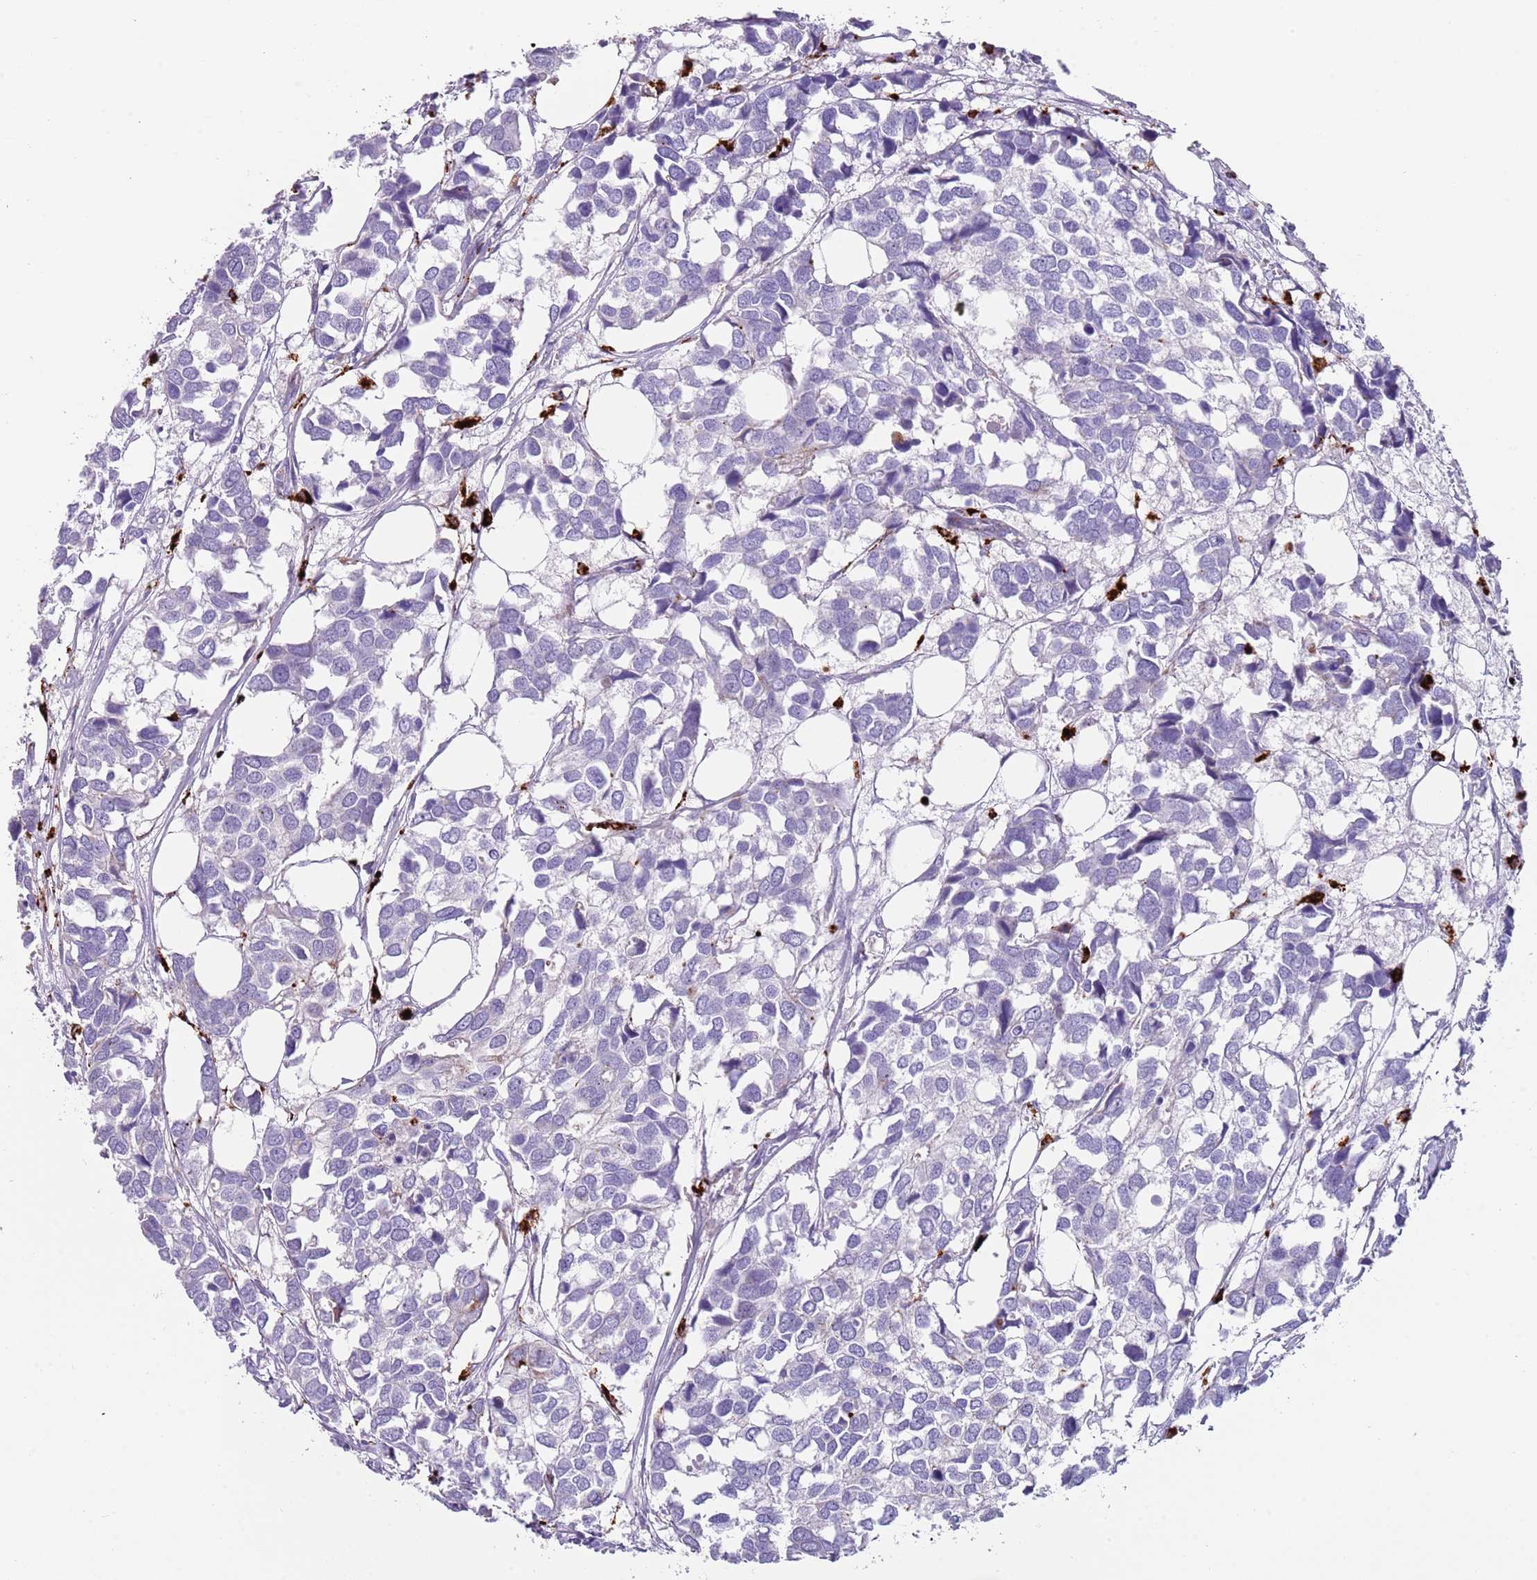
{"staining": {"intensity": "negative", "quantity": "none", "location": "none"}, "tissue": "breast cancer", "cell_type": "Tumor cells", "image_type": "cancer", "snomed": [{"axis": "morphology", "description": "Duct carcinoma"}, {"axis": "topography", "description": "Breast"}], "caption": "Immunohistochemistry photomicrograph of neoplastic tissue: breast cancer (intraductal carcinoma) stained with DAB shows no significant protein positivity in tumor cells. The staining is performed using DAB brown chromogen with nuclei counter-stained in using hematoxylin.", "gene": "LRRN3", "patient": {"sex": "female", "age": 83}}